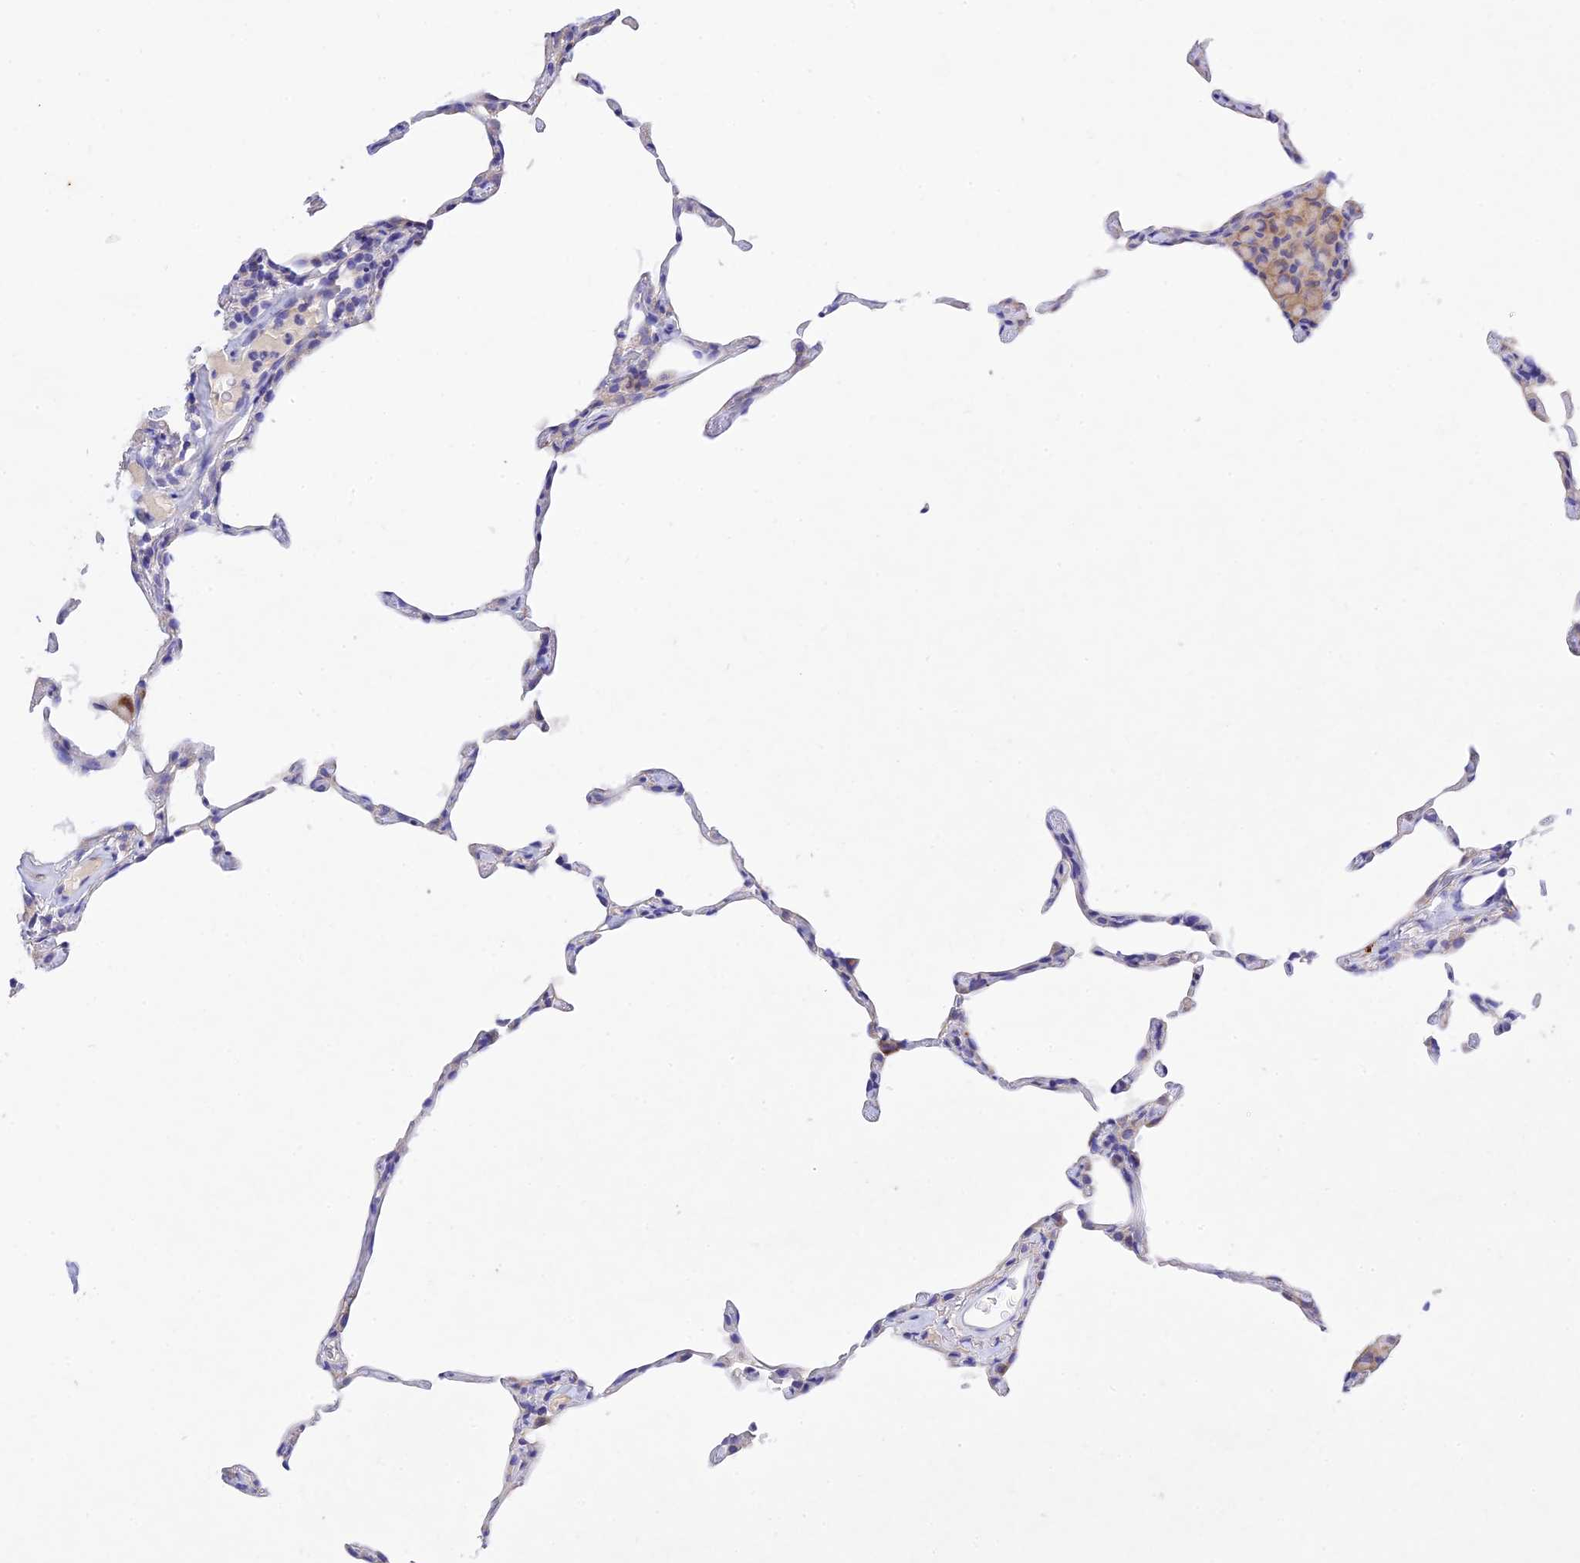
{"staining": {"intensity": "negative", "quantity": "none", "location": "none"}, "tissue": "lung", "cell_type": "Alveolar cells", "image_type": "normal", "snomed": [{"axis": "morphology", "description": "Normal tissue, NOS"}, {"axis": "topography", "description": "Lung"}], "caption": "There is no significant expression in alveolar cells of lung. (DAB immunohistochemistry, high magnification).", "gene": "MS4A5", "patient": {"sex": "female", "age": 57}}